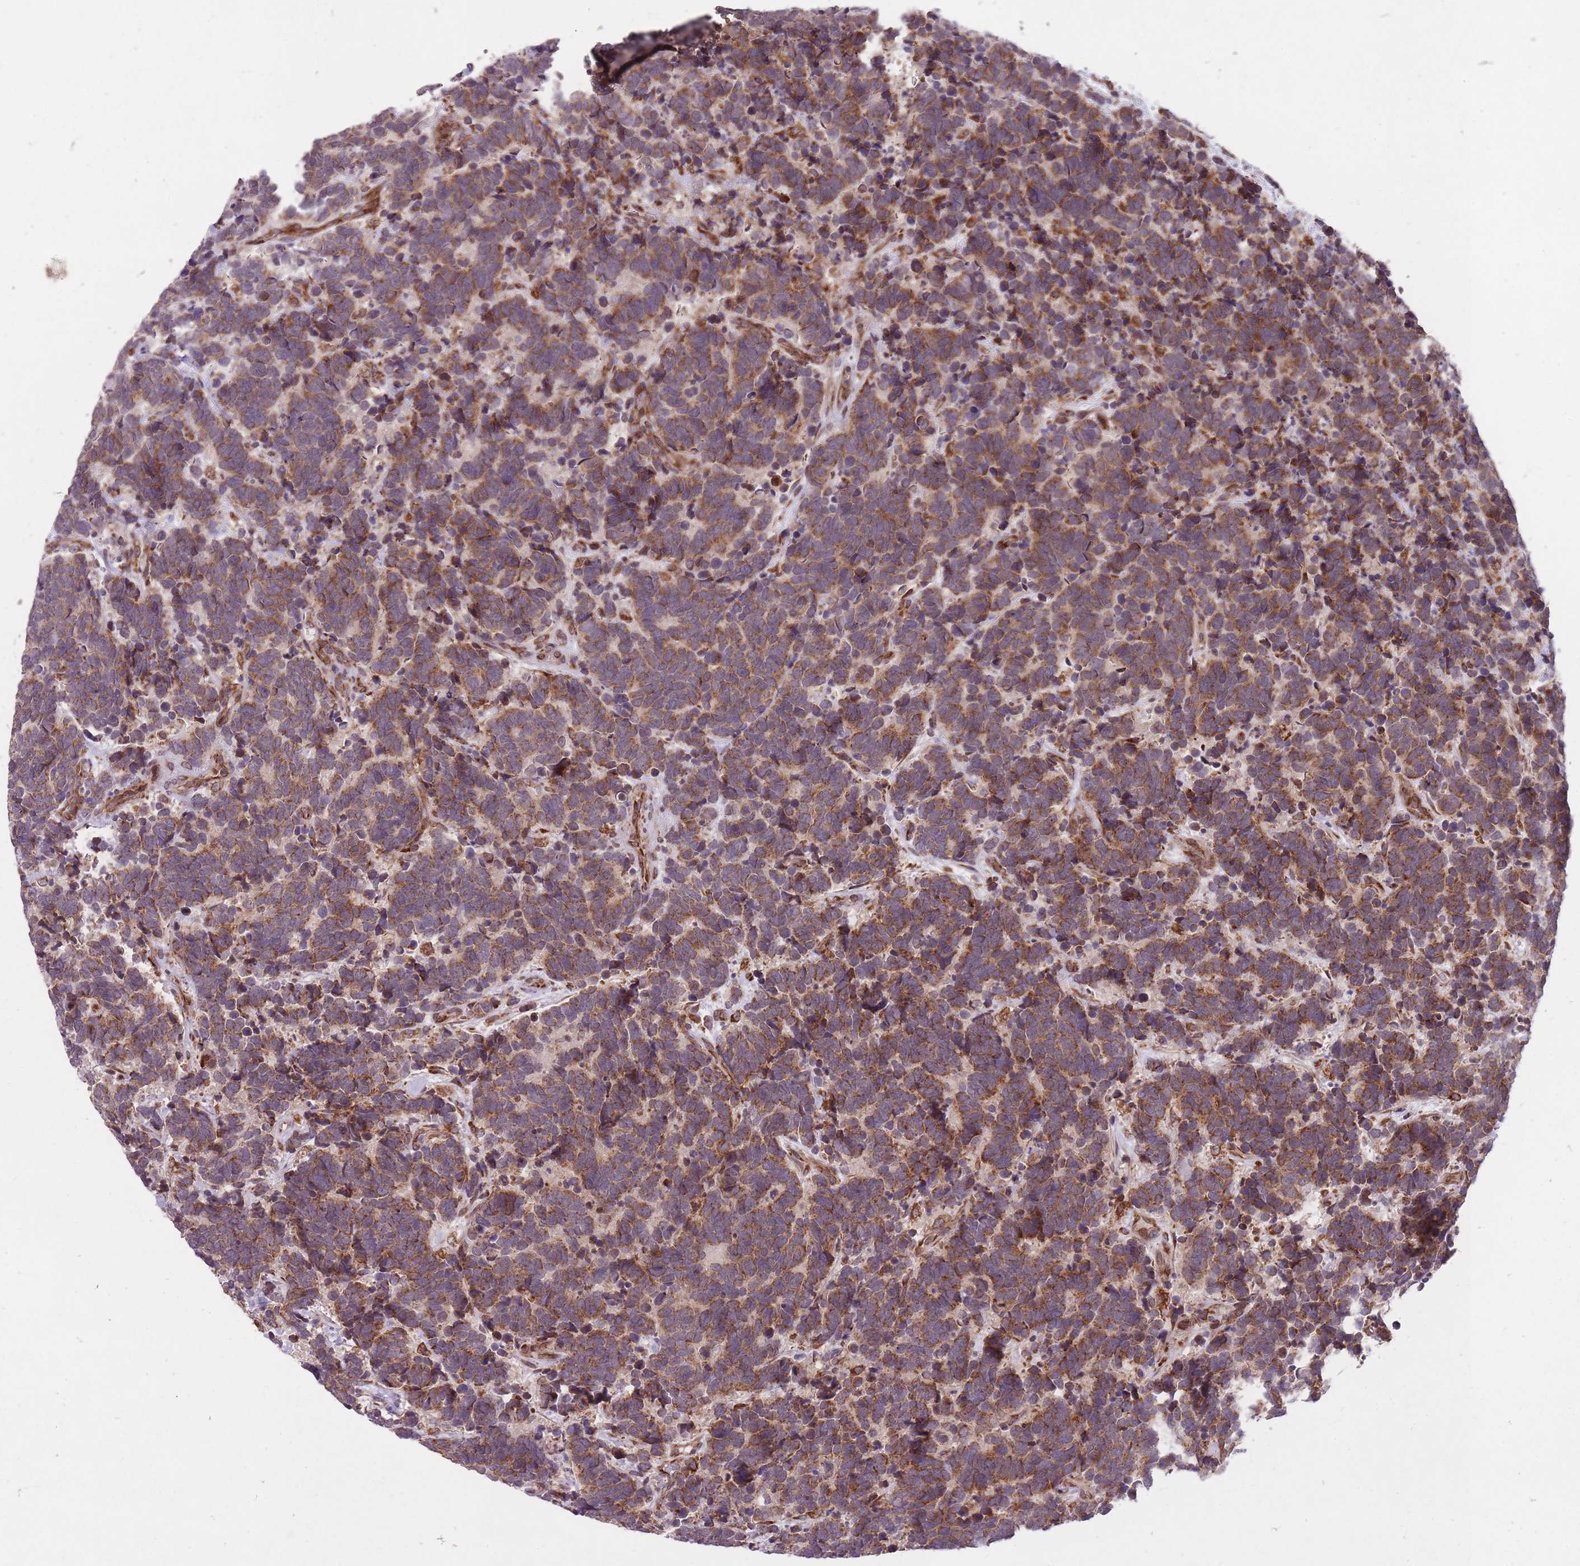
{"staining": {"intensity": "moderate", "quantity": ">75%", "location": "cytoplasmic/membranous"}, "tissue": "carcinoid", "cell_type": "Tumor cells", "image_type": "cancer", "snomed": [{"axis": "morphology", "description": "Carcinoma, NOS"}, {"axis": "morphology", "description": "Carcinoid, malignant, NOS"}, {"axis": "topography", "description": "Urinary bladder"}], "caption": "A photomicrograph of carcinoid stained for a protein demonstrates moderate cytoplasmic/membranous brown staining in tumor cells. The staining is performed using DAB brown chromogen to label protein expression. The nuclei are counter-stained blue using hematoxylin.", "gene": "TTLL3", "patient": {"sex": "male", "age": 57}}